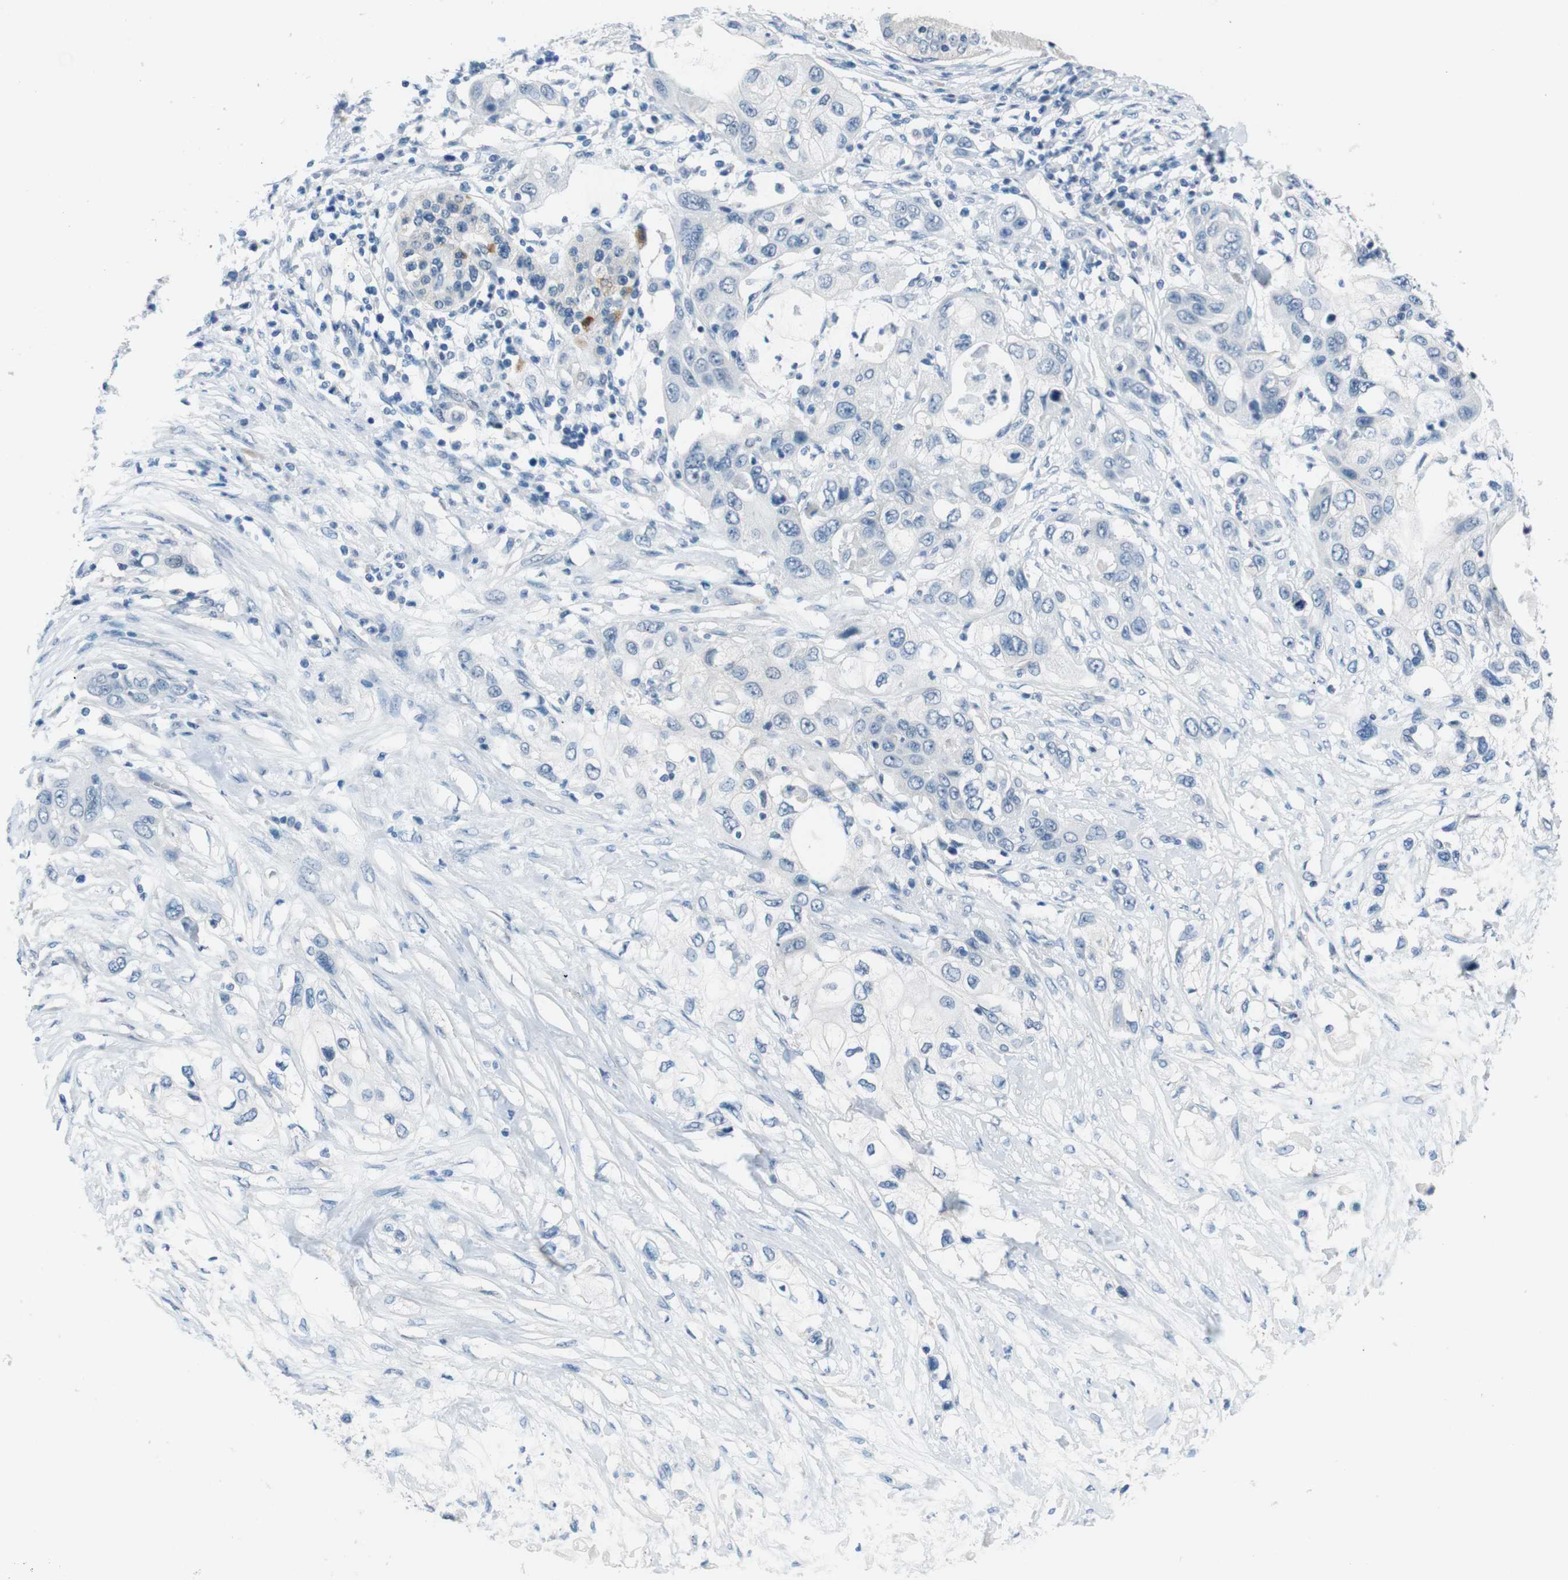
{"staining": {"intensity": "negative", "quantity": "none", "location": "none"}, "tissue": "pancreatic cancer", "cell_type": "Tumor cells", "image_type": "cancer", "snomed": [{"axis": "morphology", "description": "Adenocarcinoma, NOS"}, {"axis": "topography", "description": "Pancreas"}], "caption": "IHC photomicrograph of neoplastic tissue: human pancreatic cancer (adenocarcinoma) stained with DAB displays no significant protein expression in tumor cells. Nuclei are stained in blue.", "gene": "HRH2", "patient": {"sex": "female", "age": 70}}